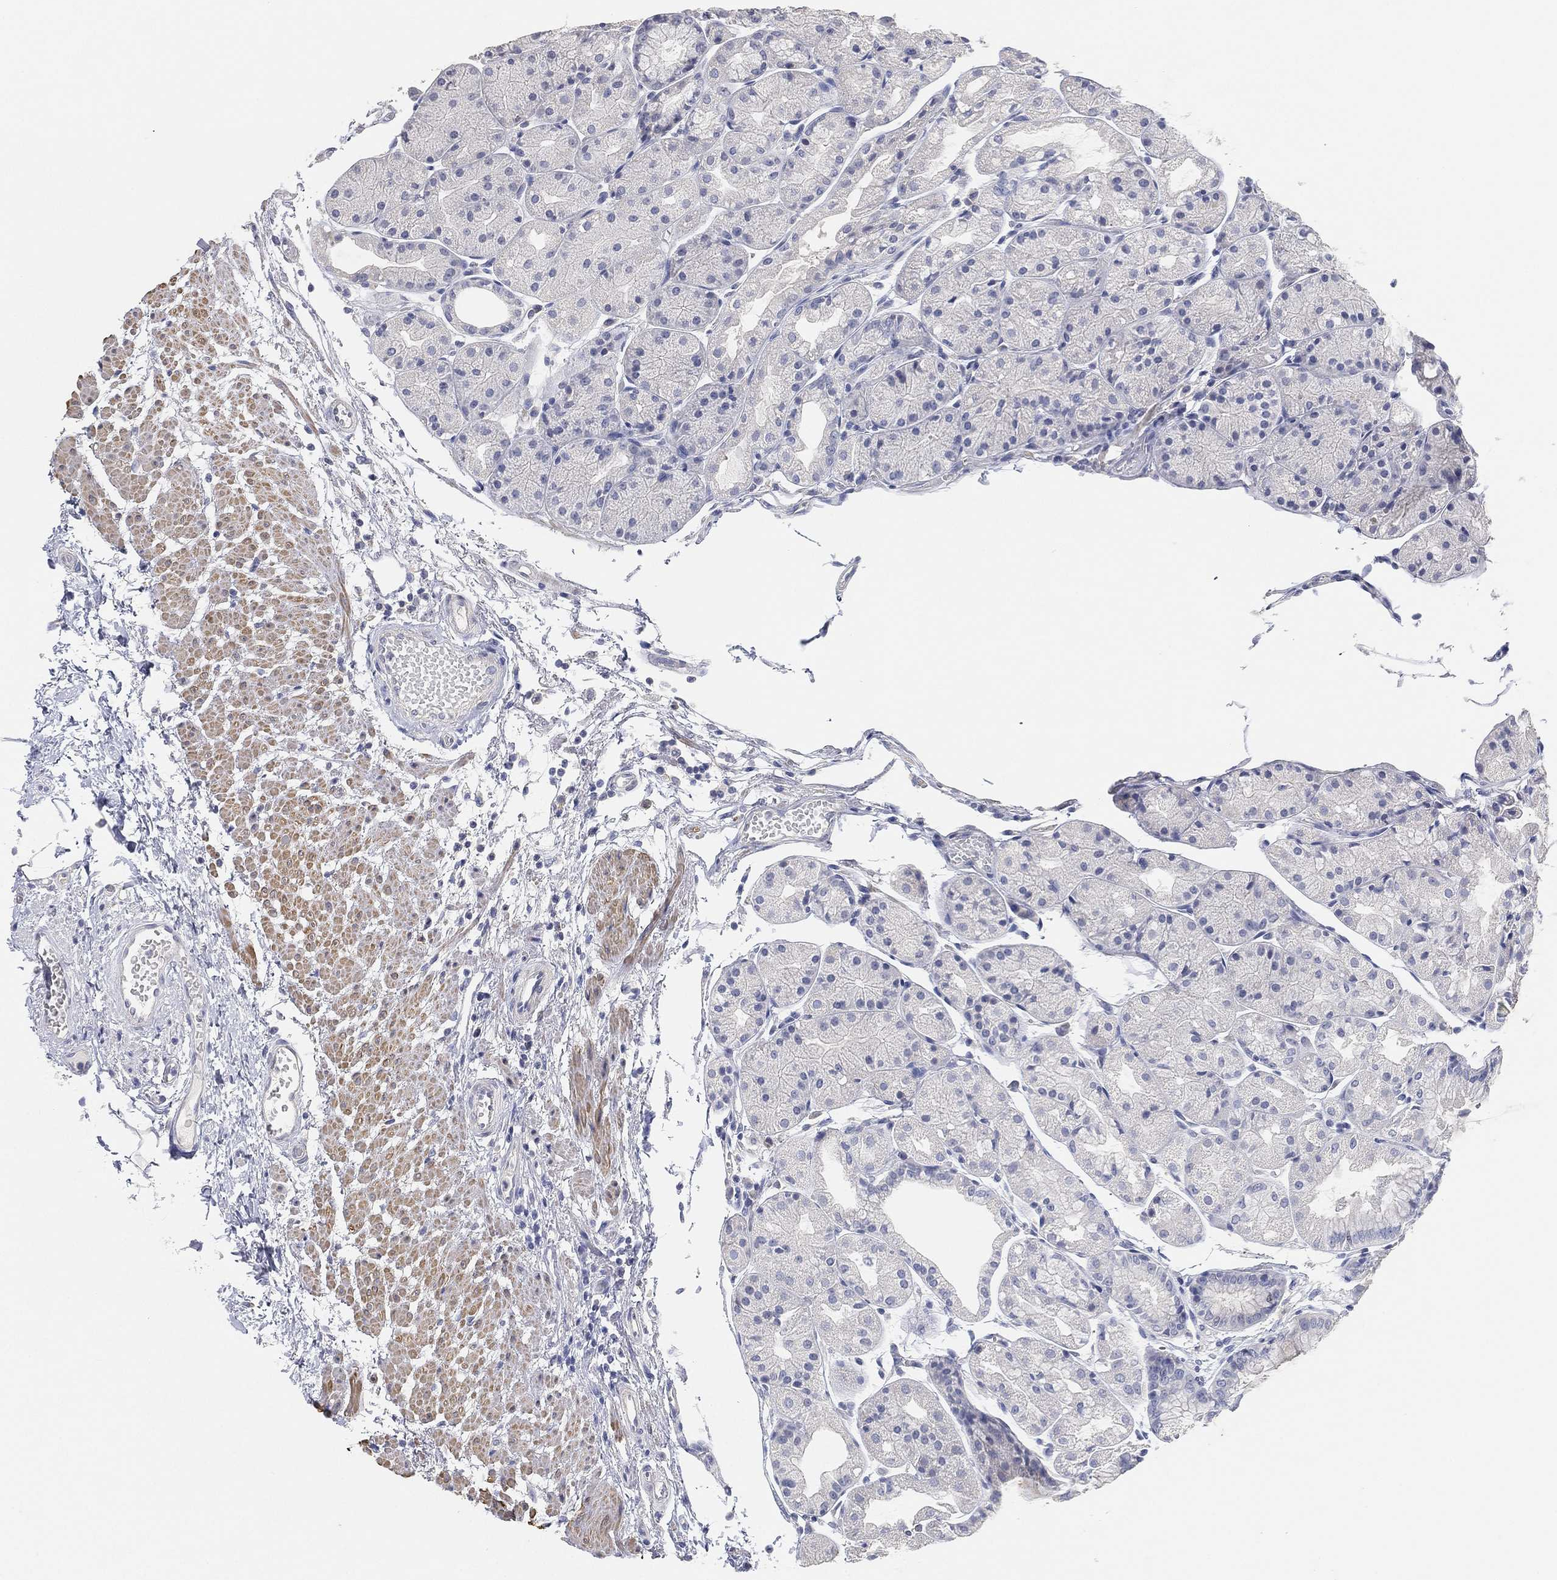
{"staining": {"intensity": "negative", "quantity": "none", "location": "none"}, "tissue": "stomach", "cell_type": "Glandular cells", "image_type": "normal", "snomed": [{"axis": "morphology", "description": "Normal tissue, NOS"}, {"axis": "topography", "description": "Stomach, upper"}], "caption": "A high-resolution photomicrograph shows immunohistochemistry (IHC) staining of normal stomach, which displays no significant positivity in glandular cells. (DAB immunohistochemistry visualized using brightfield microscopy, high magnification).", "gene": "FAM187B", "patient": {"sex": "male", "age": 72}}